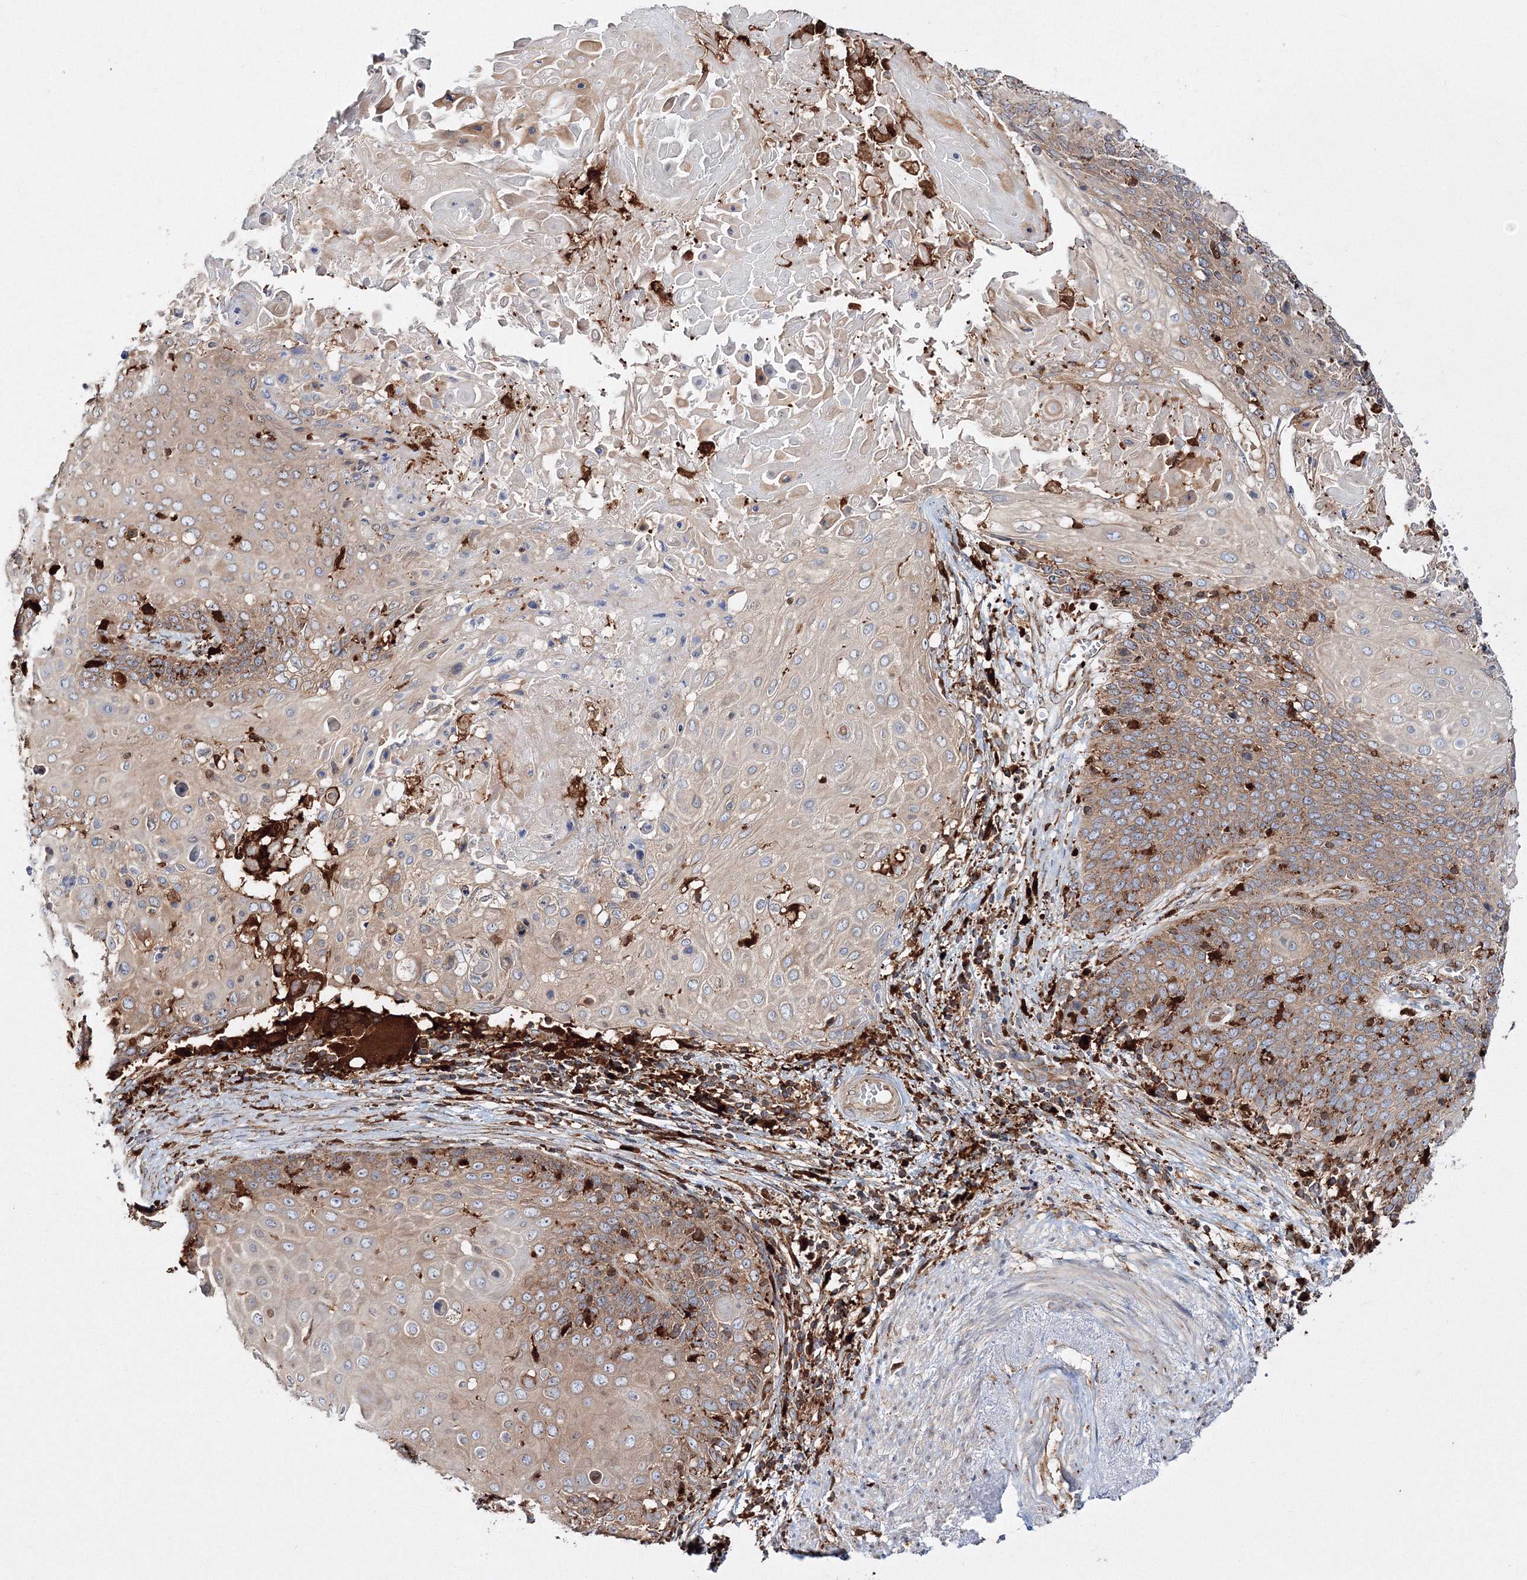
{"staining": {"intensity": "weak", "quantity": "25%-75%", "location": "cytoplasmic/membranous"}, "tissue": "cervical cancer", "cell_type": "Tumor cells", "image_type": "cancer", "snomed": [{"axis": "morphology", "description": "Squamous cell carcinoma, NOS"}, {"axis": "topography", "description": "Cervix"}], "caption": "This micrograph displays immunohistochemistry staining of human cervical squamous cell carcinoma, with low weak cytoplasmic/membranous expression in approximately 25%-75% of tumor cells.", "gene": "ARCN1", "patient": {"sex": "female", "age": 39}}